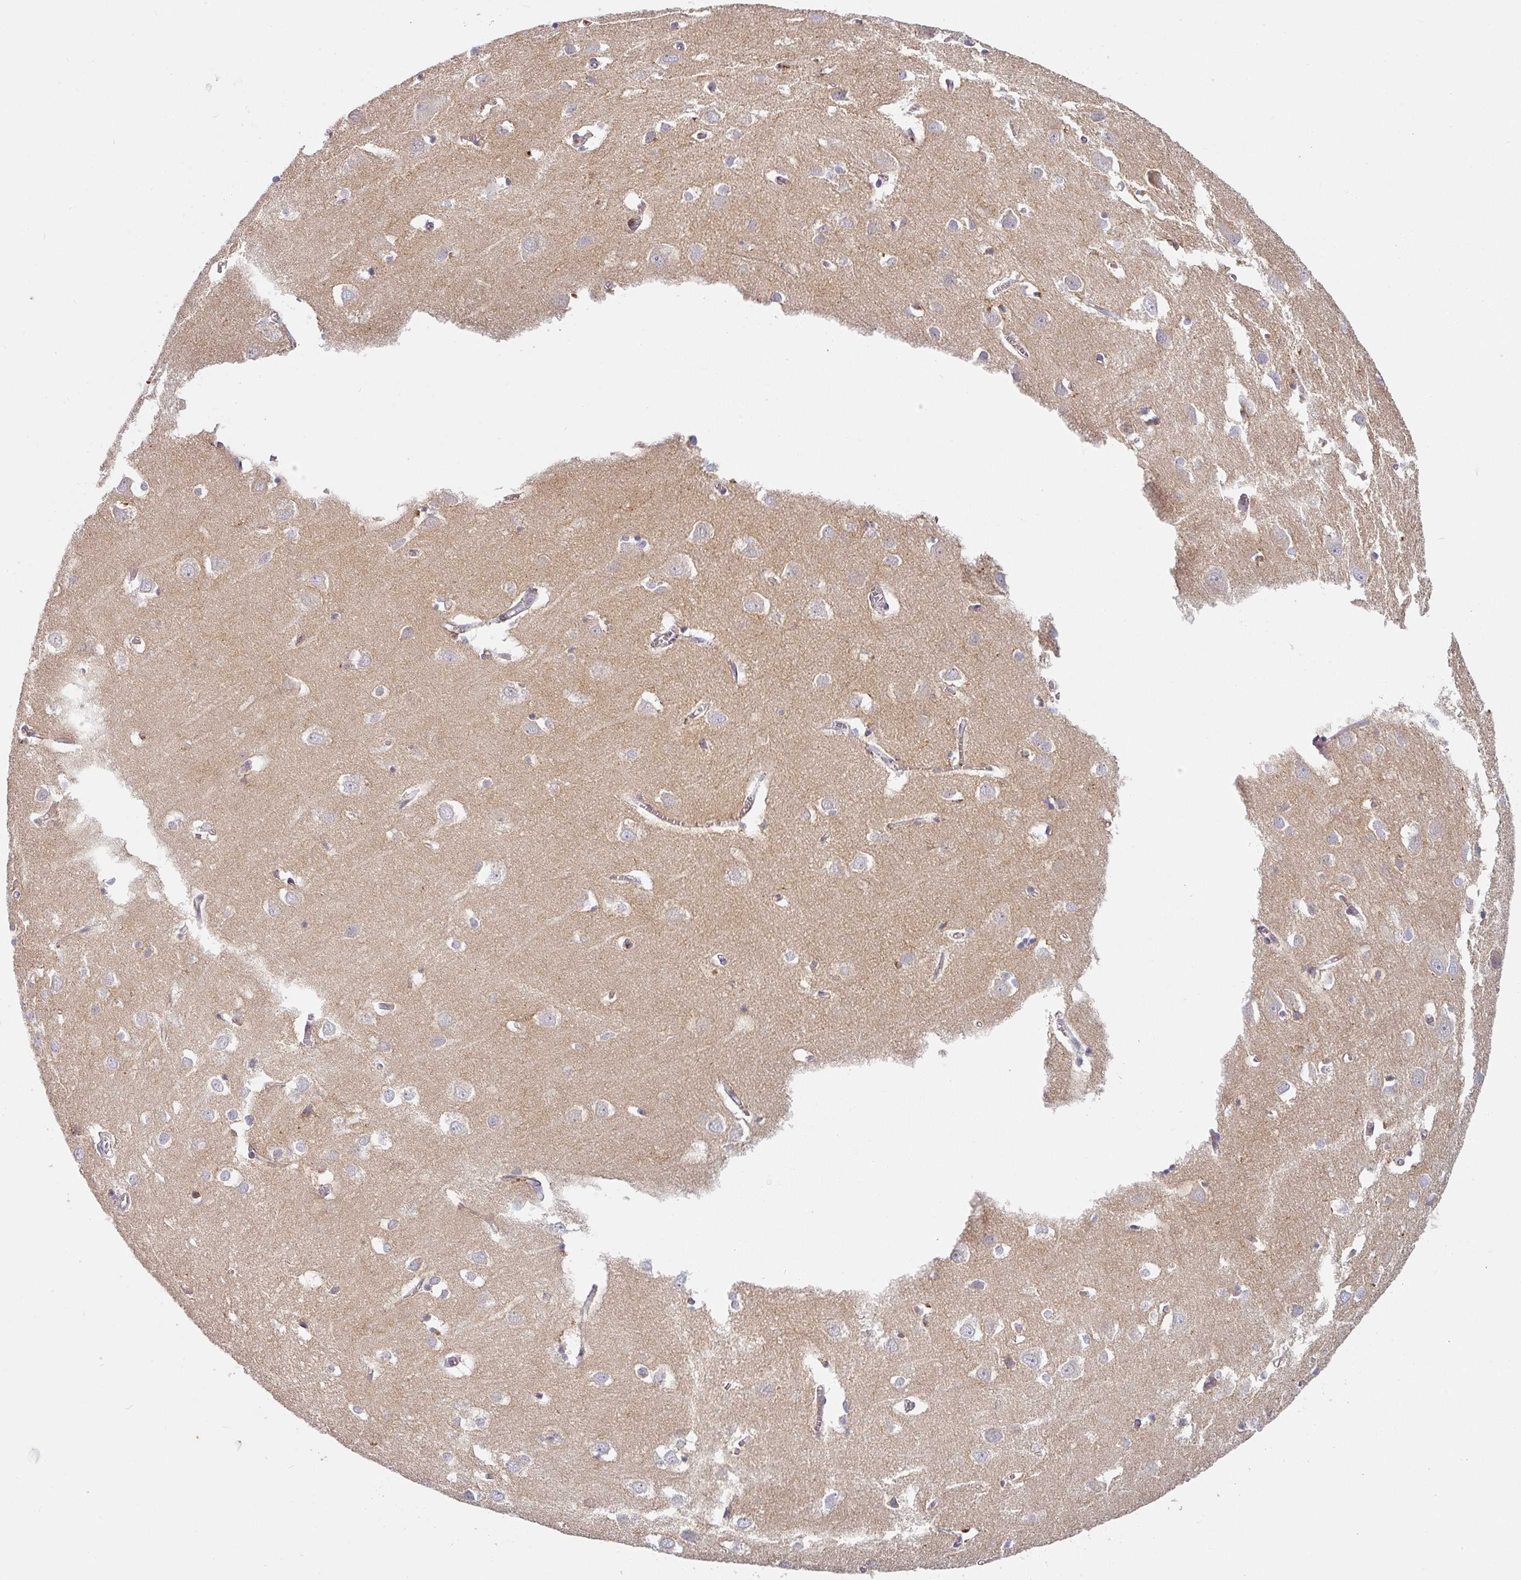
{"staining": {"intensity": "weak", "quantity": "25%-75%", "location": "cytoplasmic/membranous"}, "tissue": "cerebral cortex", "cell_type": "Endothelial cells", "image_type": "normal", "snomed": [{"axis": "morphology", "description": "Normal tissue, NOS"}, {"axis": "topography", "description": "Cerebral cortex"}], "caption": "Benign cerebral cortex demonstrates weak cytoplasmic/membranous staining in about 25%-75% of endothelial cells, visualized by immunohistochemistry.", "gene": "PRODH2", "patient": {"sex": "male", "age": 70}}